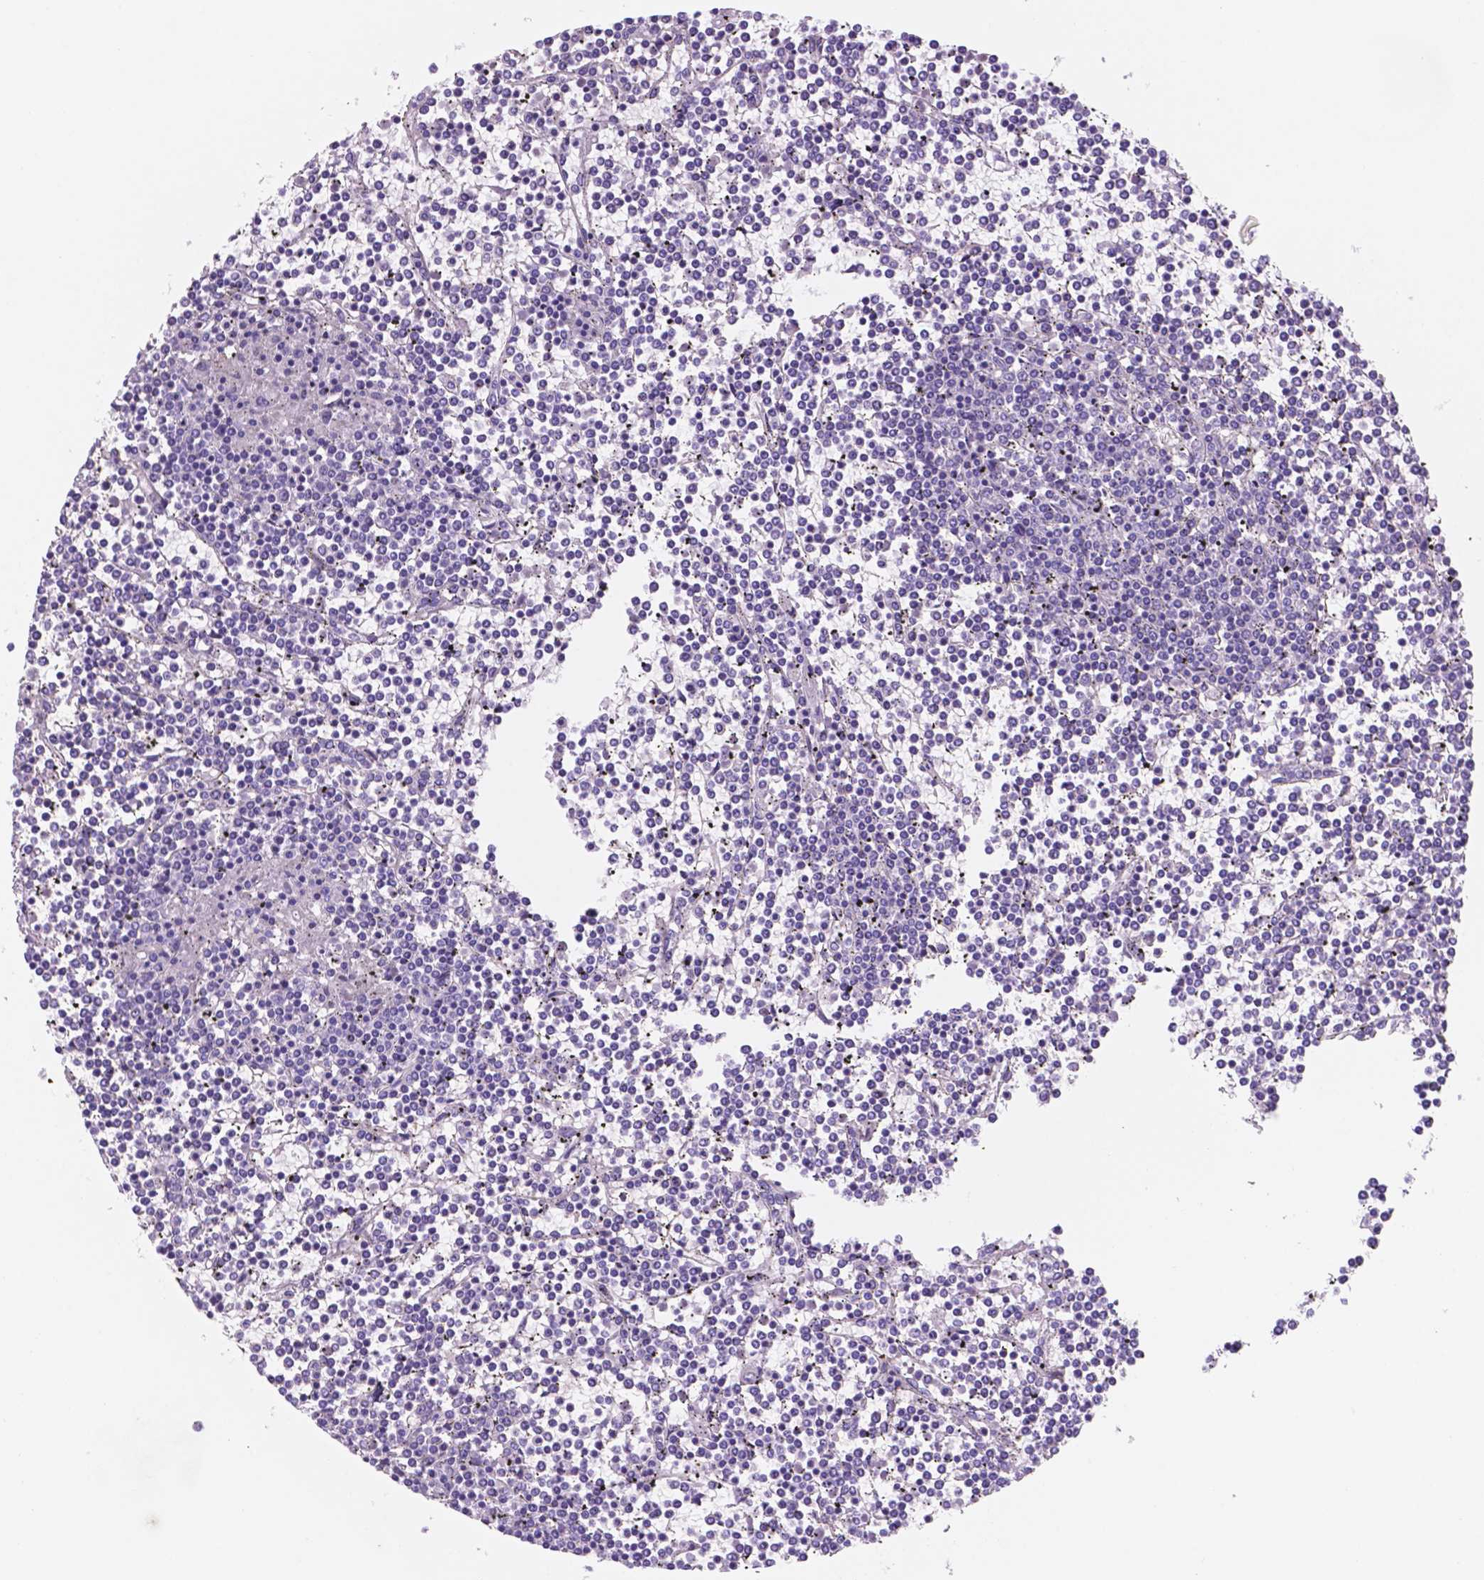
{"staining": {"intensity": "negative", "quantity": "none", "location": "none"}, "tissue": "lymphoma", "cell_type": "Tumor cells", "image_type": "cancer", "snomed": [{"axis": "morphology", "description": "Malignant lymphoma, non-Hodgkin's type, Low grade"}, {"axis": "topography", "description": "Spleen"}], "caption": "Low-grade malignant lymphoma, non-Hodgkin's type was stained to show a protein in brown. There is no significant expression in tumor cells. (Brightfield microscopy of DAB (3,3'-diaminobenzidine) IHC at high magnification).", "gene": "TOR2A", "patient": {"sex": "female", "age": 19}}